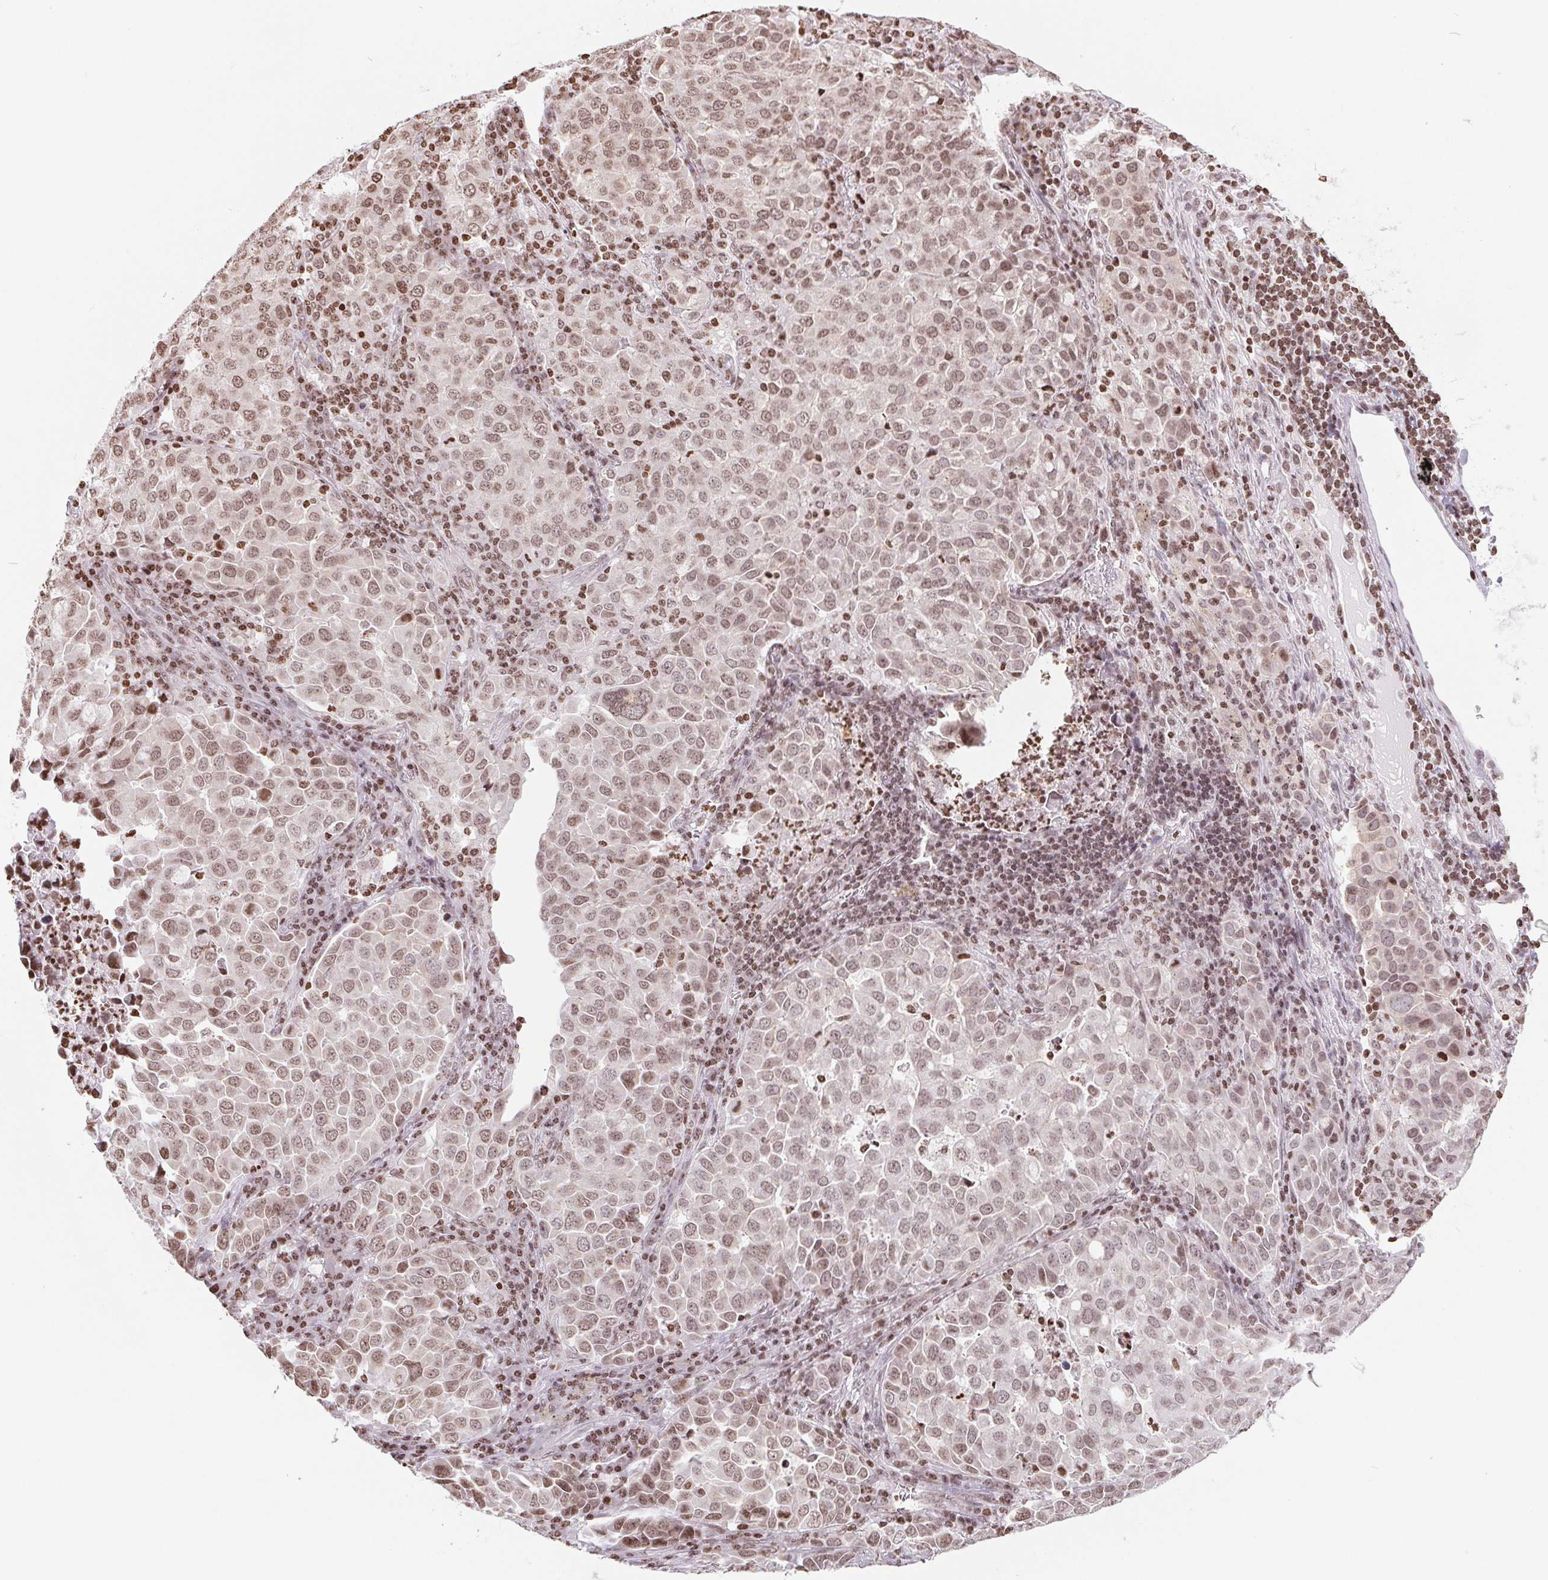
{"staining": {"intensity": "weak", "quantity": ">75%", "location": "nuclear"}, "tissue": "lung cancer", "cell_type": "Tumor cells", "image_type": "cancer", "snomed": [{"axis": "morphology", "description": "Adenocarcinoma, NOS"}, {"axis": "morphology", "description": "Adenocarcinoma, metastatic, NOS"}, {"axis": "topography", "description": "Lymph node"}, {"axis": "topography", "description": "Lung"}], "caption": "Immunohistochemistry (IHC) image of metastatic adenocarcinoma (lung) stained for a protein (brown), which exhibits low levels of weak nuclear staining in approximately >75% of tumor cells.", "gene": "SMIM12", "patient": {"sex": "female", "age": 65}}